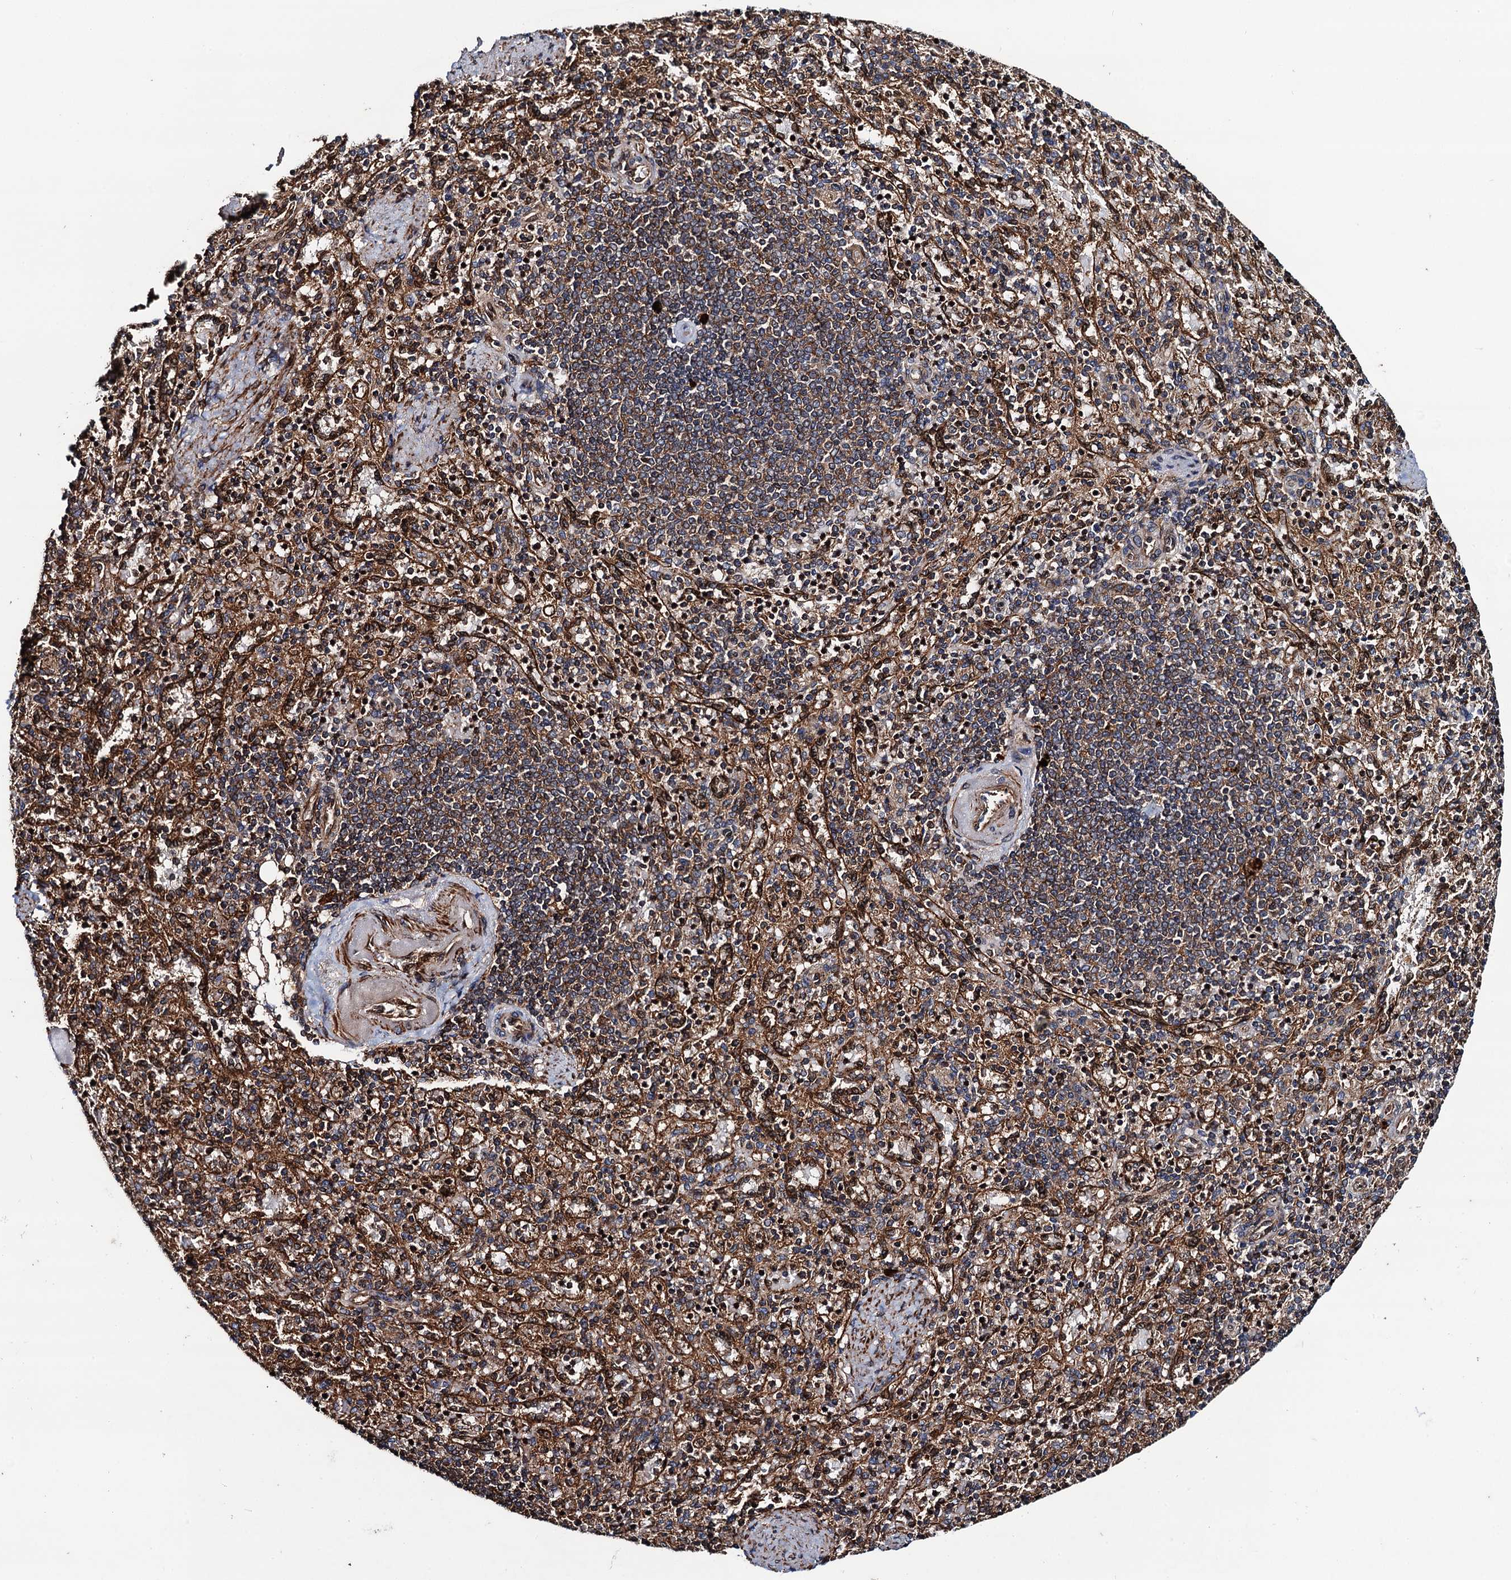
{"staining": {"intensity": "weak", "quantity": "<25%", "location": "cytoplasmic/membranous"}, "tissue": "spleen", "cell_type": "Cells in red pulp", "image_type": "normal", "snomed": [{"axis": "morphology", "description": "Normal tissue, NOS"}, {"axis": "topography", "description": "Spleen"}], "caption": "Photomicrograph shows no protein staining in cells in red pulp of benign spleen. Nuclei are stained in blue.", "gene": "BORA", "patient": {"sex": "female", "age": 74}}